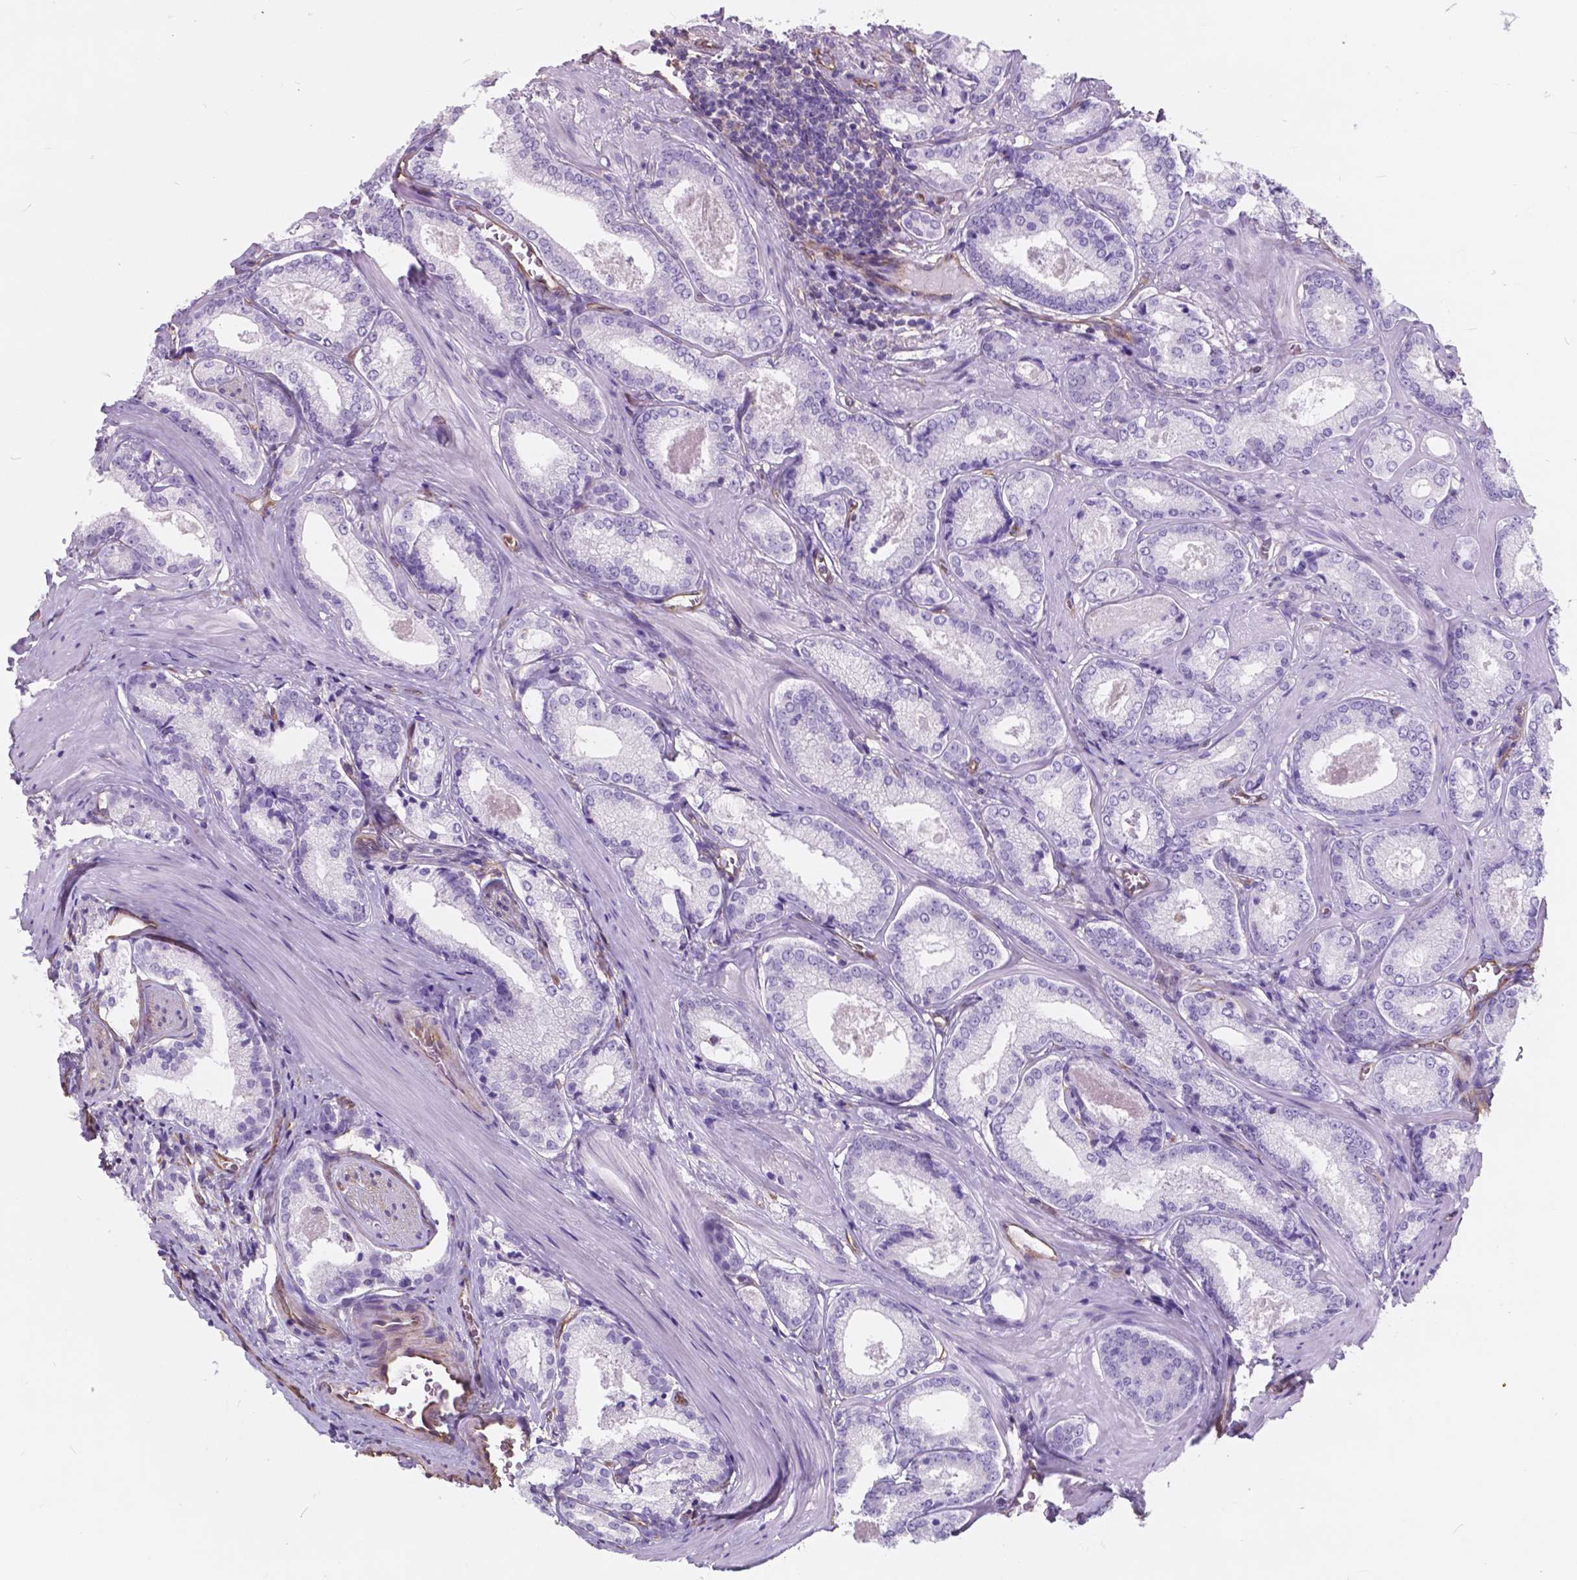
{"staining": {"intensity": "negative", "quantity": "none", "location": "none"}, "tissue": "prostate cancer", "cell_type": "Tumor cells", "image_type": "cancer", "snomed": [{"axis": "morphology", "description": "Adenocarcinoma, Low grade"}, {"axis": "topography", "description": "Prostate"}], "caption": "This is an immunohistochemistry micrograph of human low-grade adenocarcinoma (prostate). There is no positivity in tumor cells.", "gene": "AMOT", "patient": {"sex": "male", "age": 56}}